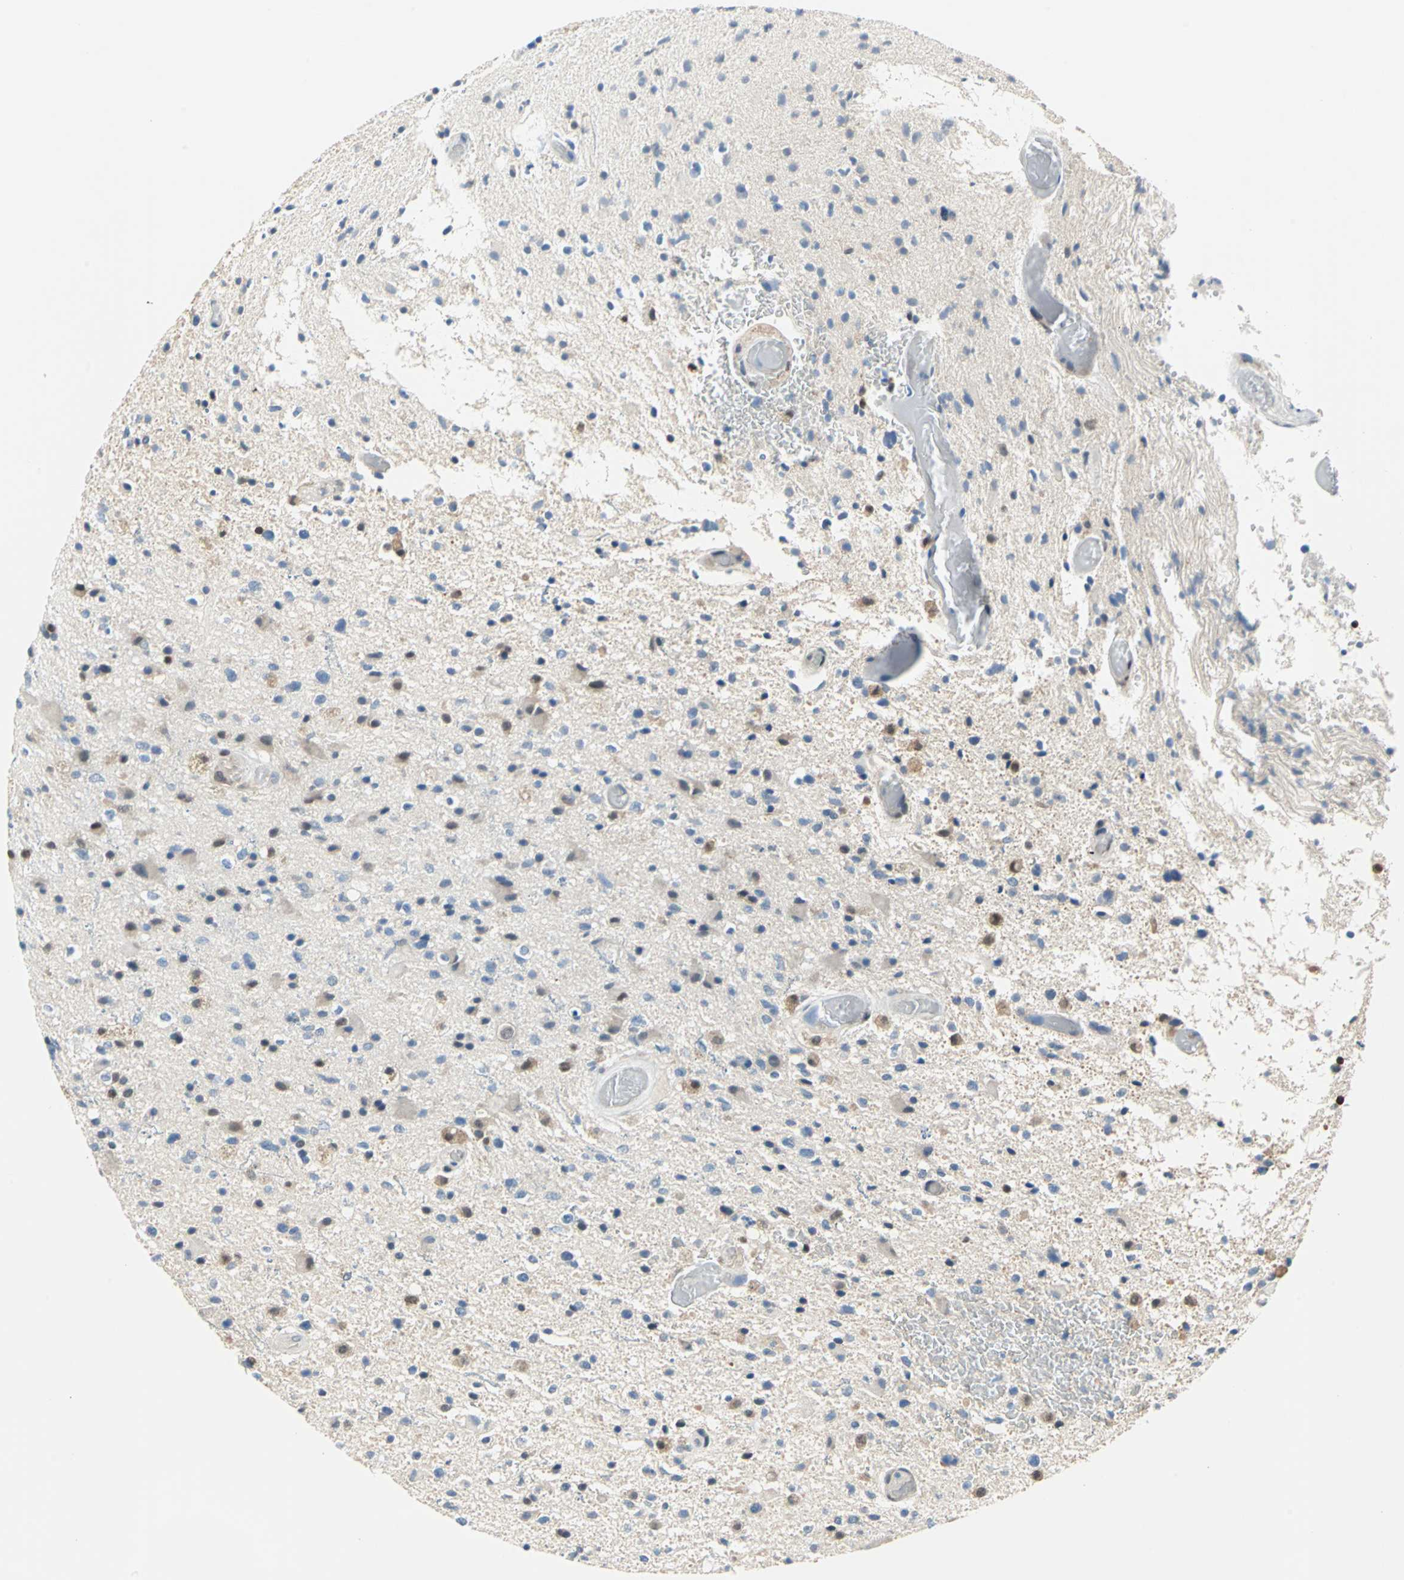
{"staining": {"intensity": "weak", "quantity": "25%-75%", "location": "cytoplasmic/membranous,nuclear"}, "tissue": "glioma", "cell_type": "Tumor cells", "image_type": "cancer", "snomed": [{"axis": "morphology", "description": "Glioma, malignant, High grade"}, {"axis": "topography", "description": "Brain"}], "caption": "An IHC image of neoplastic tissue is shown. Protein staining in brown highlights weak cytoplasmic/membranous and nuclear positivity in glioma within tumor cells. The protein is shown in brown color, while the nuclei are stained blue.", "gene": "PSME1", "patient": {"sex": "male", "age": 33}}